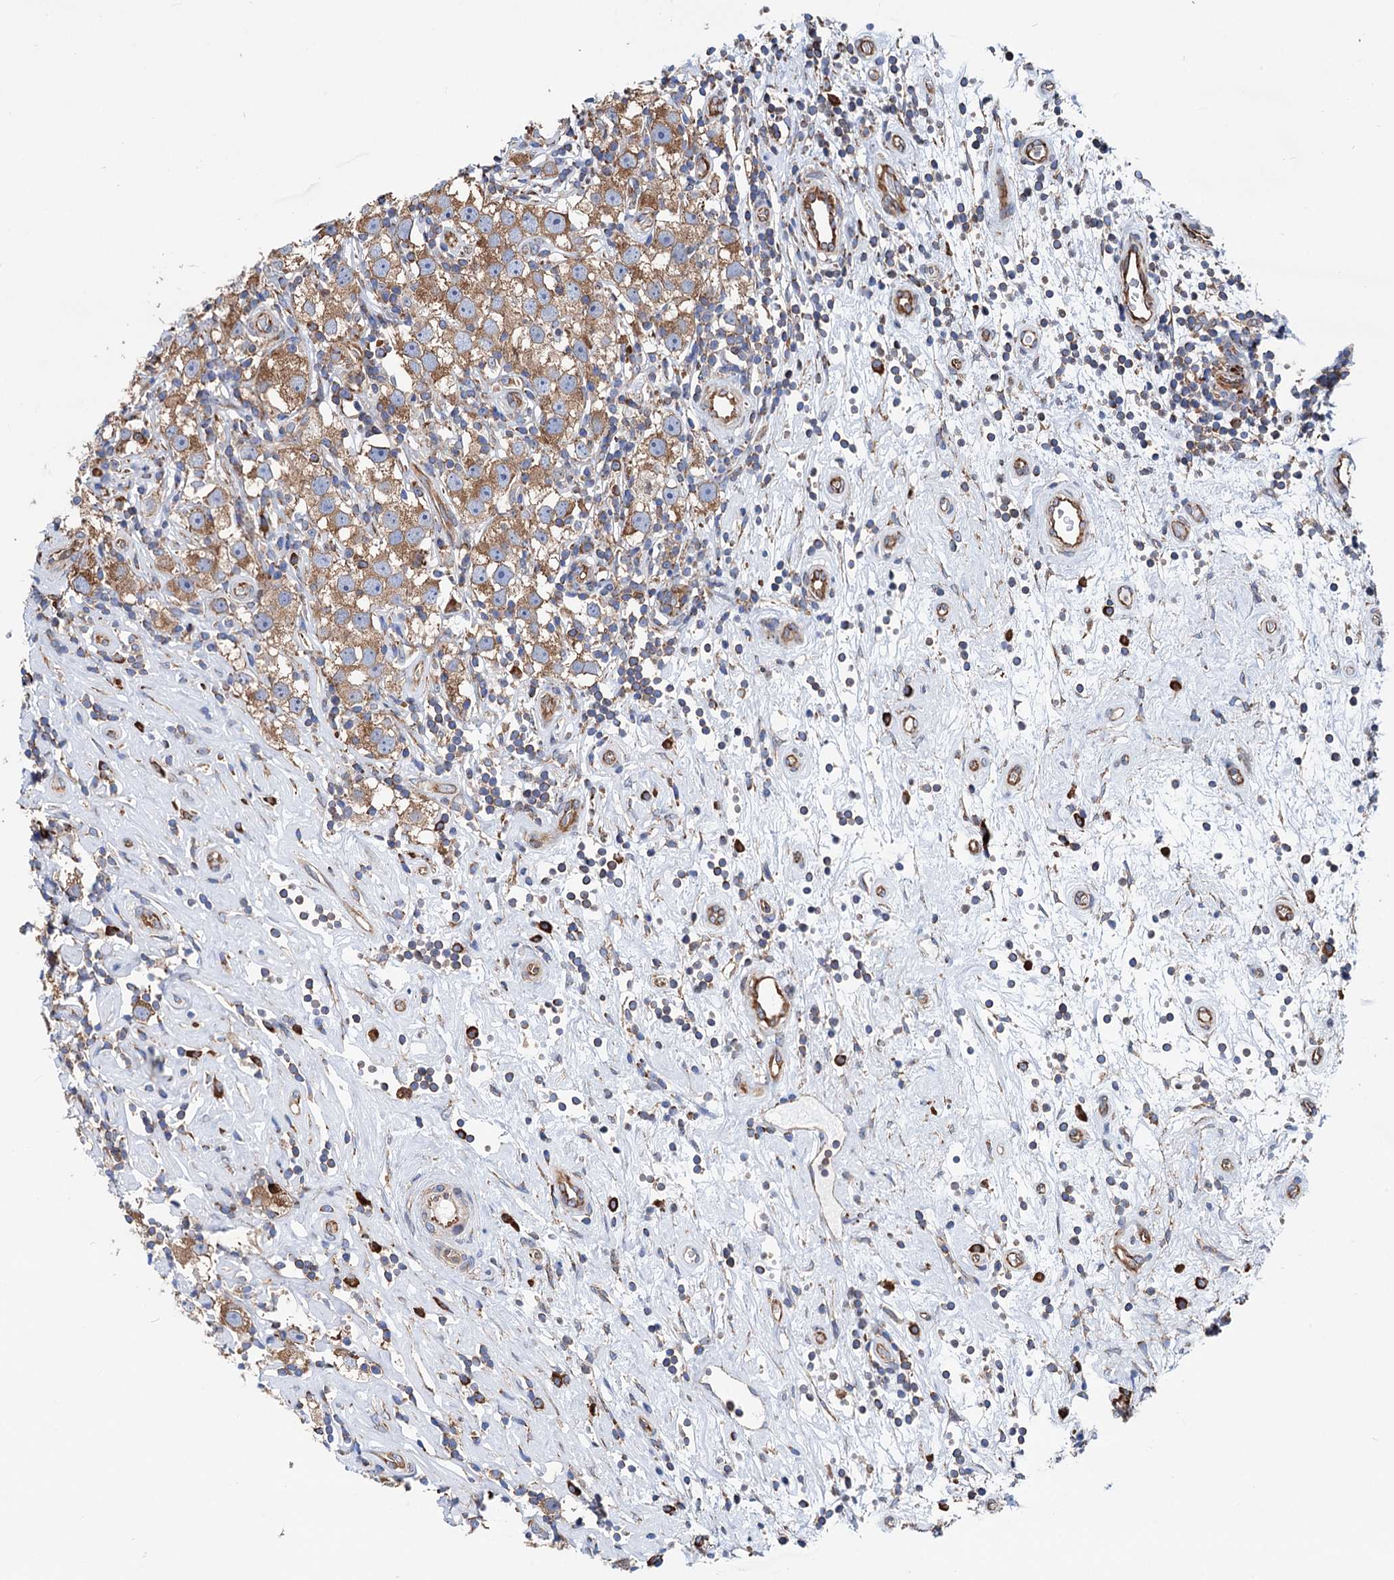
{"staining": {"intensity": "moderate", "quantity": ">75%", "location": "cytoplasmic/membranous"}, "tissue": "testis cancer", "cell_type": "Tumor cells", "image_type": "cancer", "snomed": [{"axis": "morphology", "description": "Seminoma, NOS"}, {"axis": "topography", "description": "Testis"}], "caption": "A histopathology image of testis cancer stained for a protein reveals moderate cytoplasmic/membranous brown staining in tumor cells.", "gene": "SLC12A7", "patient": {"sex": "male", "age": 49}}